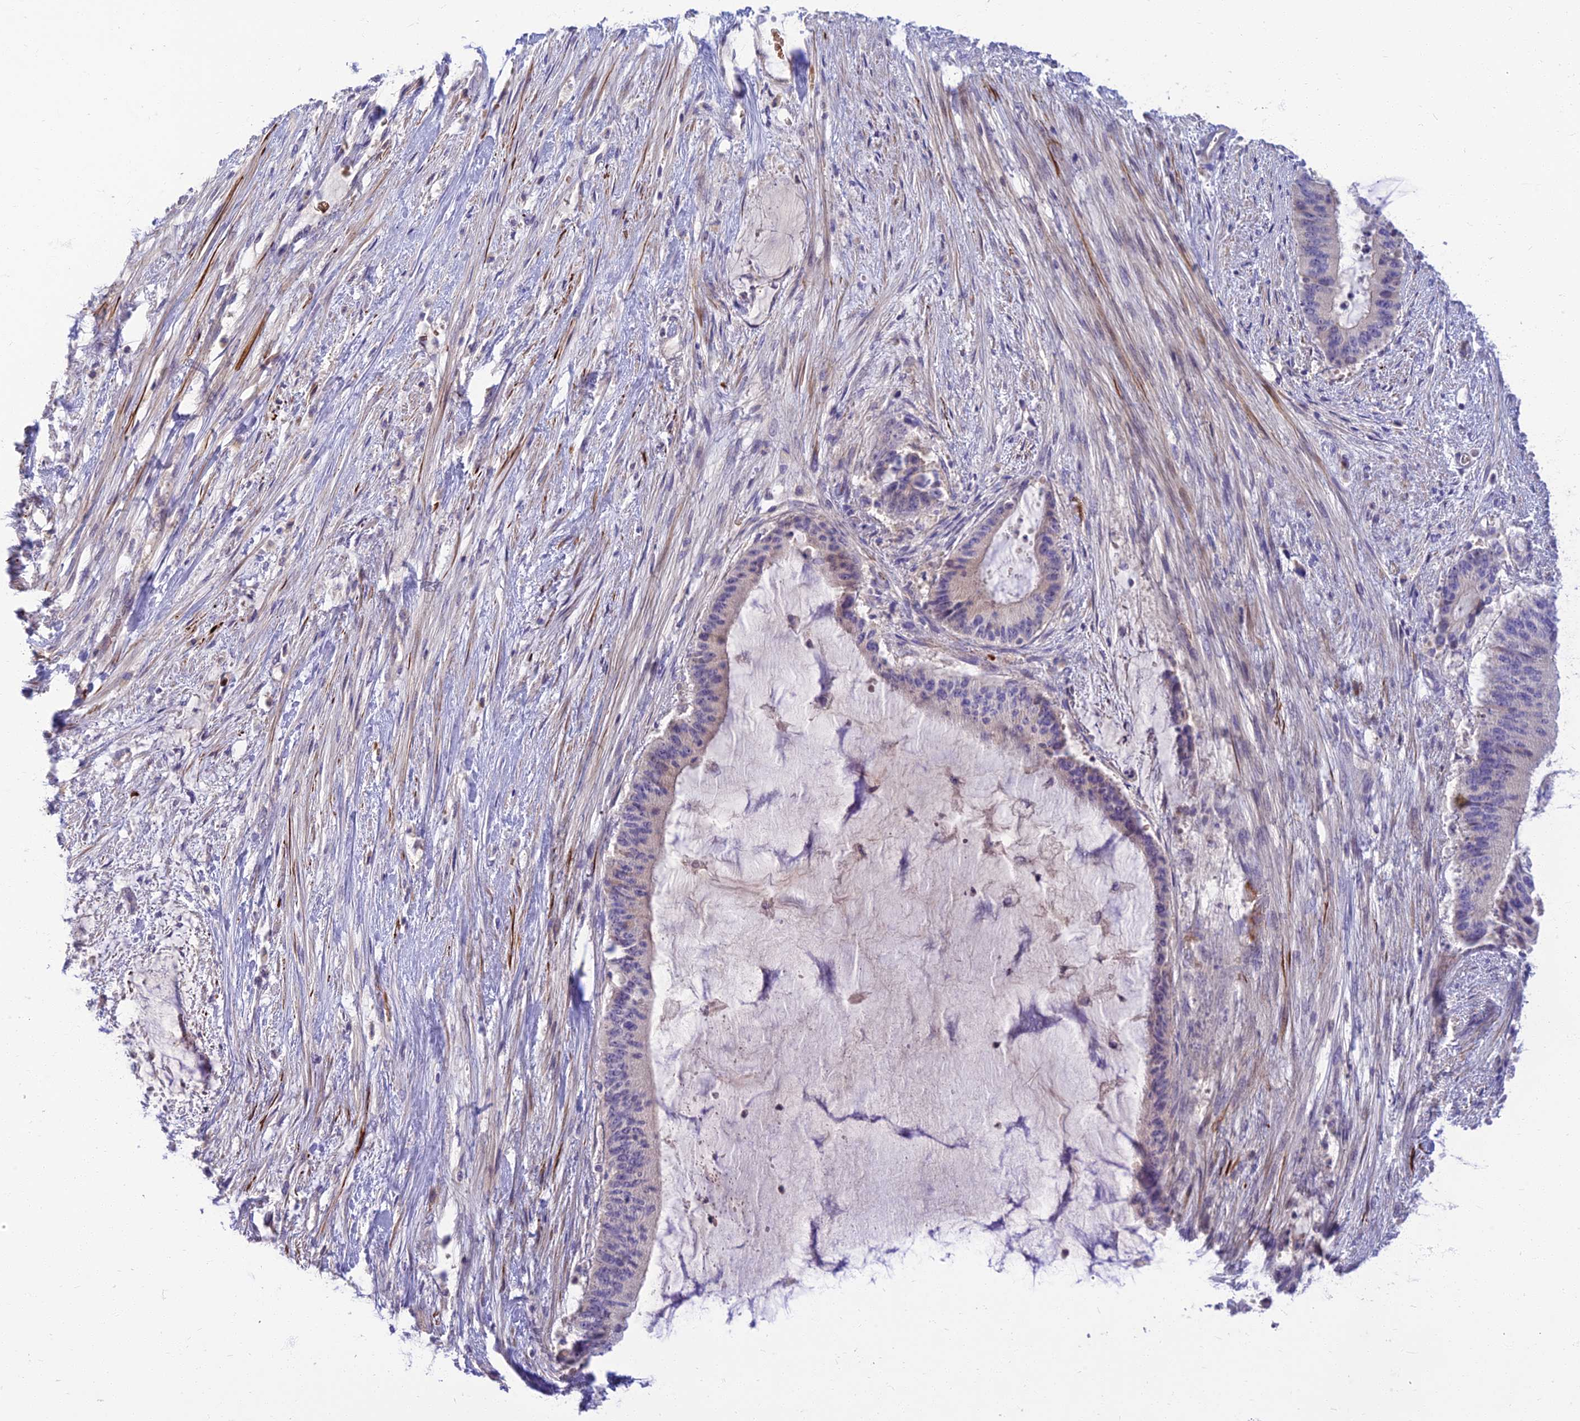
{"staining": {"intensity": "negative", "quantity": "none", "location": "none"}, "tissue": "liver cancer", "cell_type": "Tumor cells", "image_type": "cancer", "snomed": [{"axis": "morphology", "description": "Normal tissue, NOS"}, {"axis": "morphology", "description": "Cholangiocarcinoma"}, {"axis": "topography", "description": "Liver"}, {"axis": "topography", "description": "Peripheral nerve tissue"}], "caption": "Immunohistochemical staining of liver cancer (cholangiocarcinoma) displays no significant staining in tumor cells.", "gene": "CLIP4", "patient": {"sex": "female", "age": 73}}